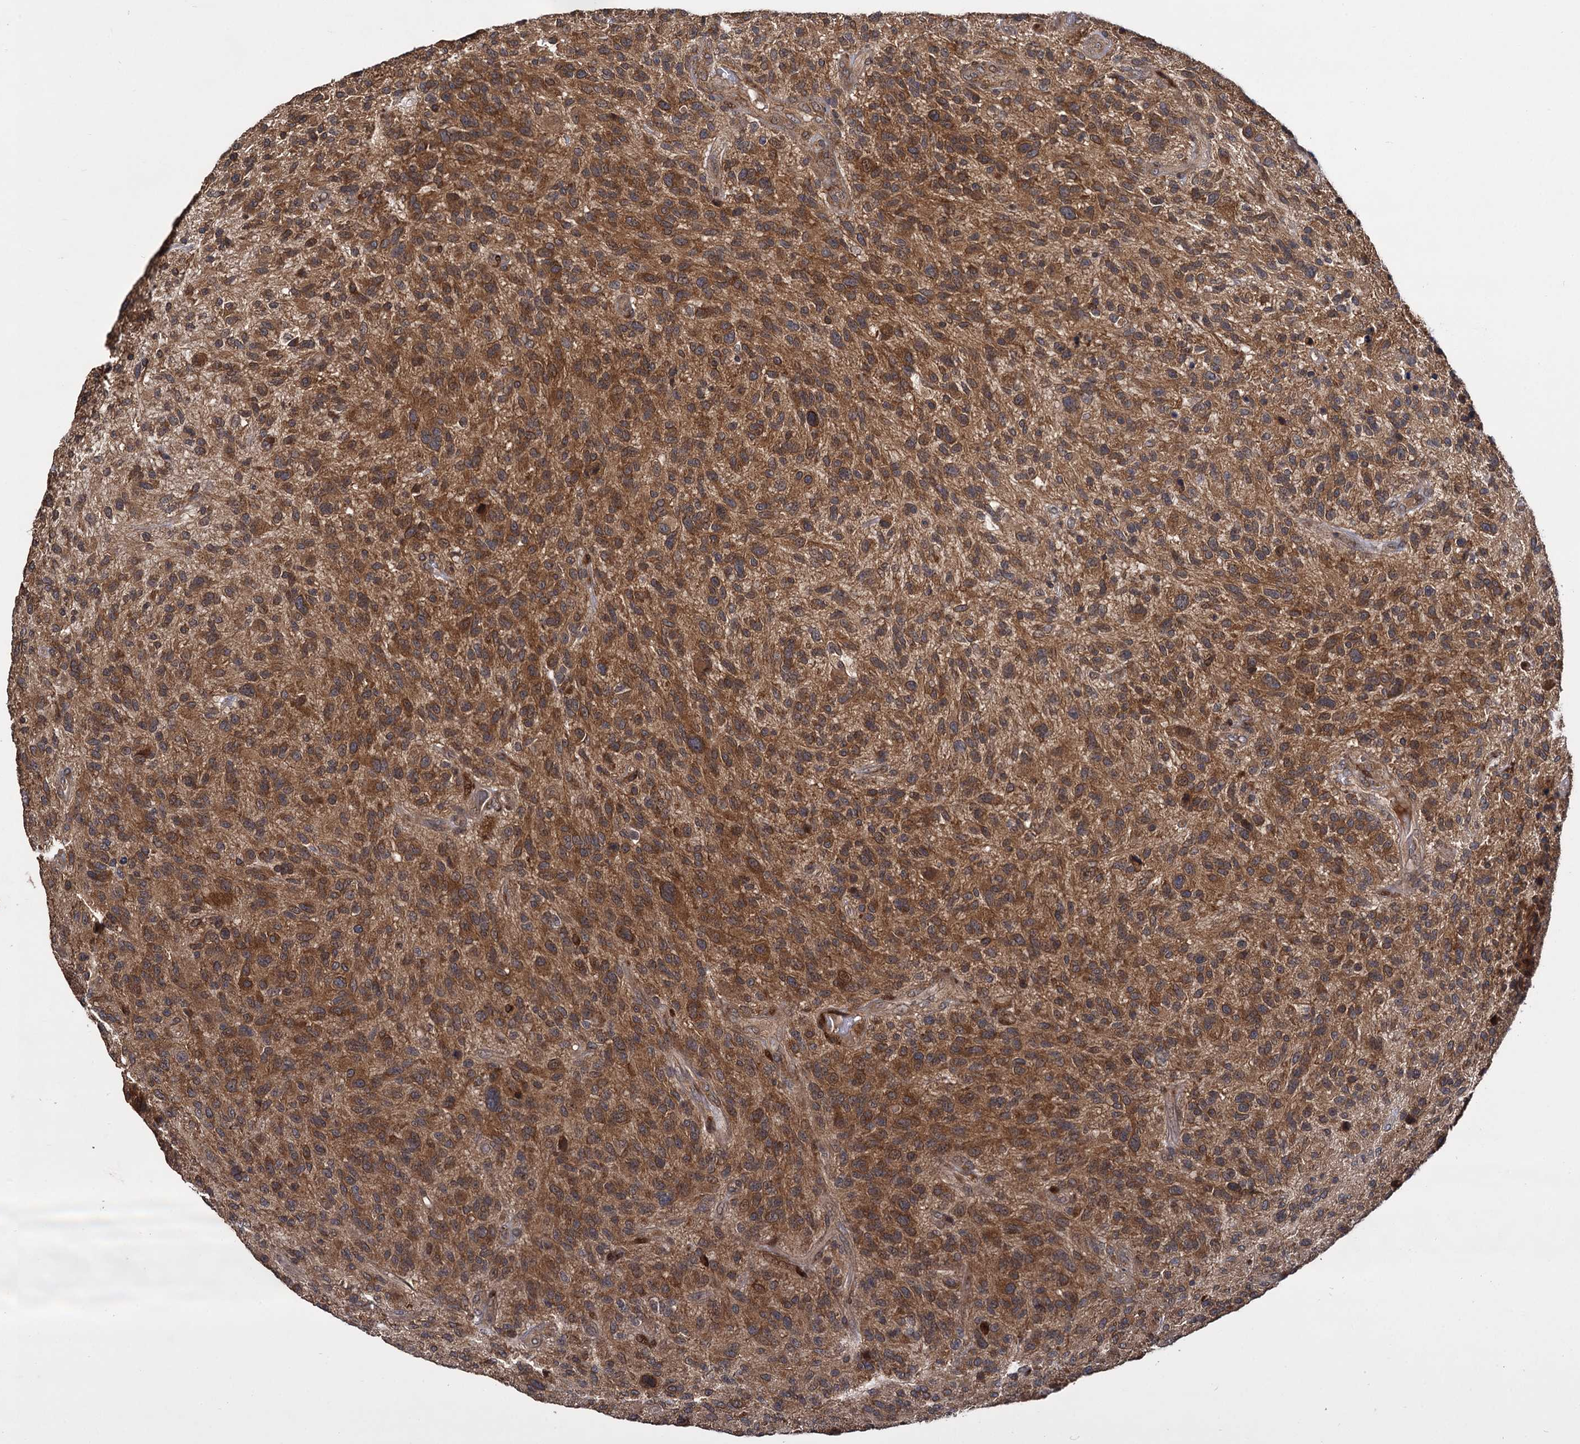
{"staining": {"intensity": "moderate", "quantity": ">75%", "location": "cytoplasmic/membranous"}, "tissue": "glioma", "cell_type": "Tumor cells", "image_type": "cancer", "snomed": [{"axis": "morphology", "description": "Glioma, malignant, High grade"}, {"axis": "topography", "description": "Brain"}], "caption": "This is a photomicrograph of immunohistochemistry (IHC) staining of glioma, which shows moderate expression in the cytoplasmic/membranous of tumor cells.", "gene": "INPPL1", "patient": {"sex": "male", "age": 47}}